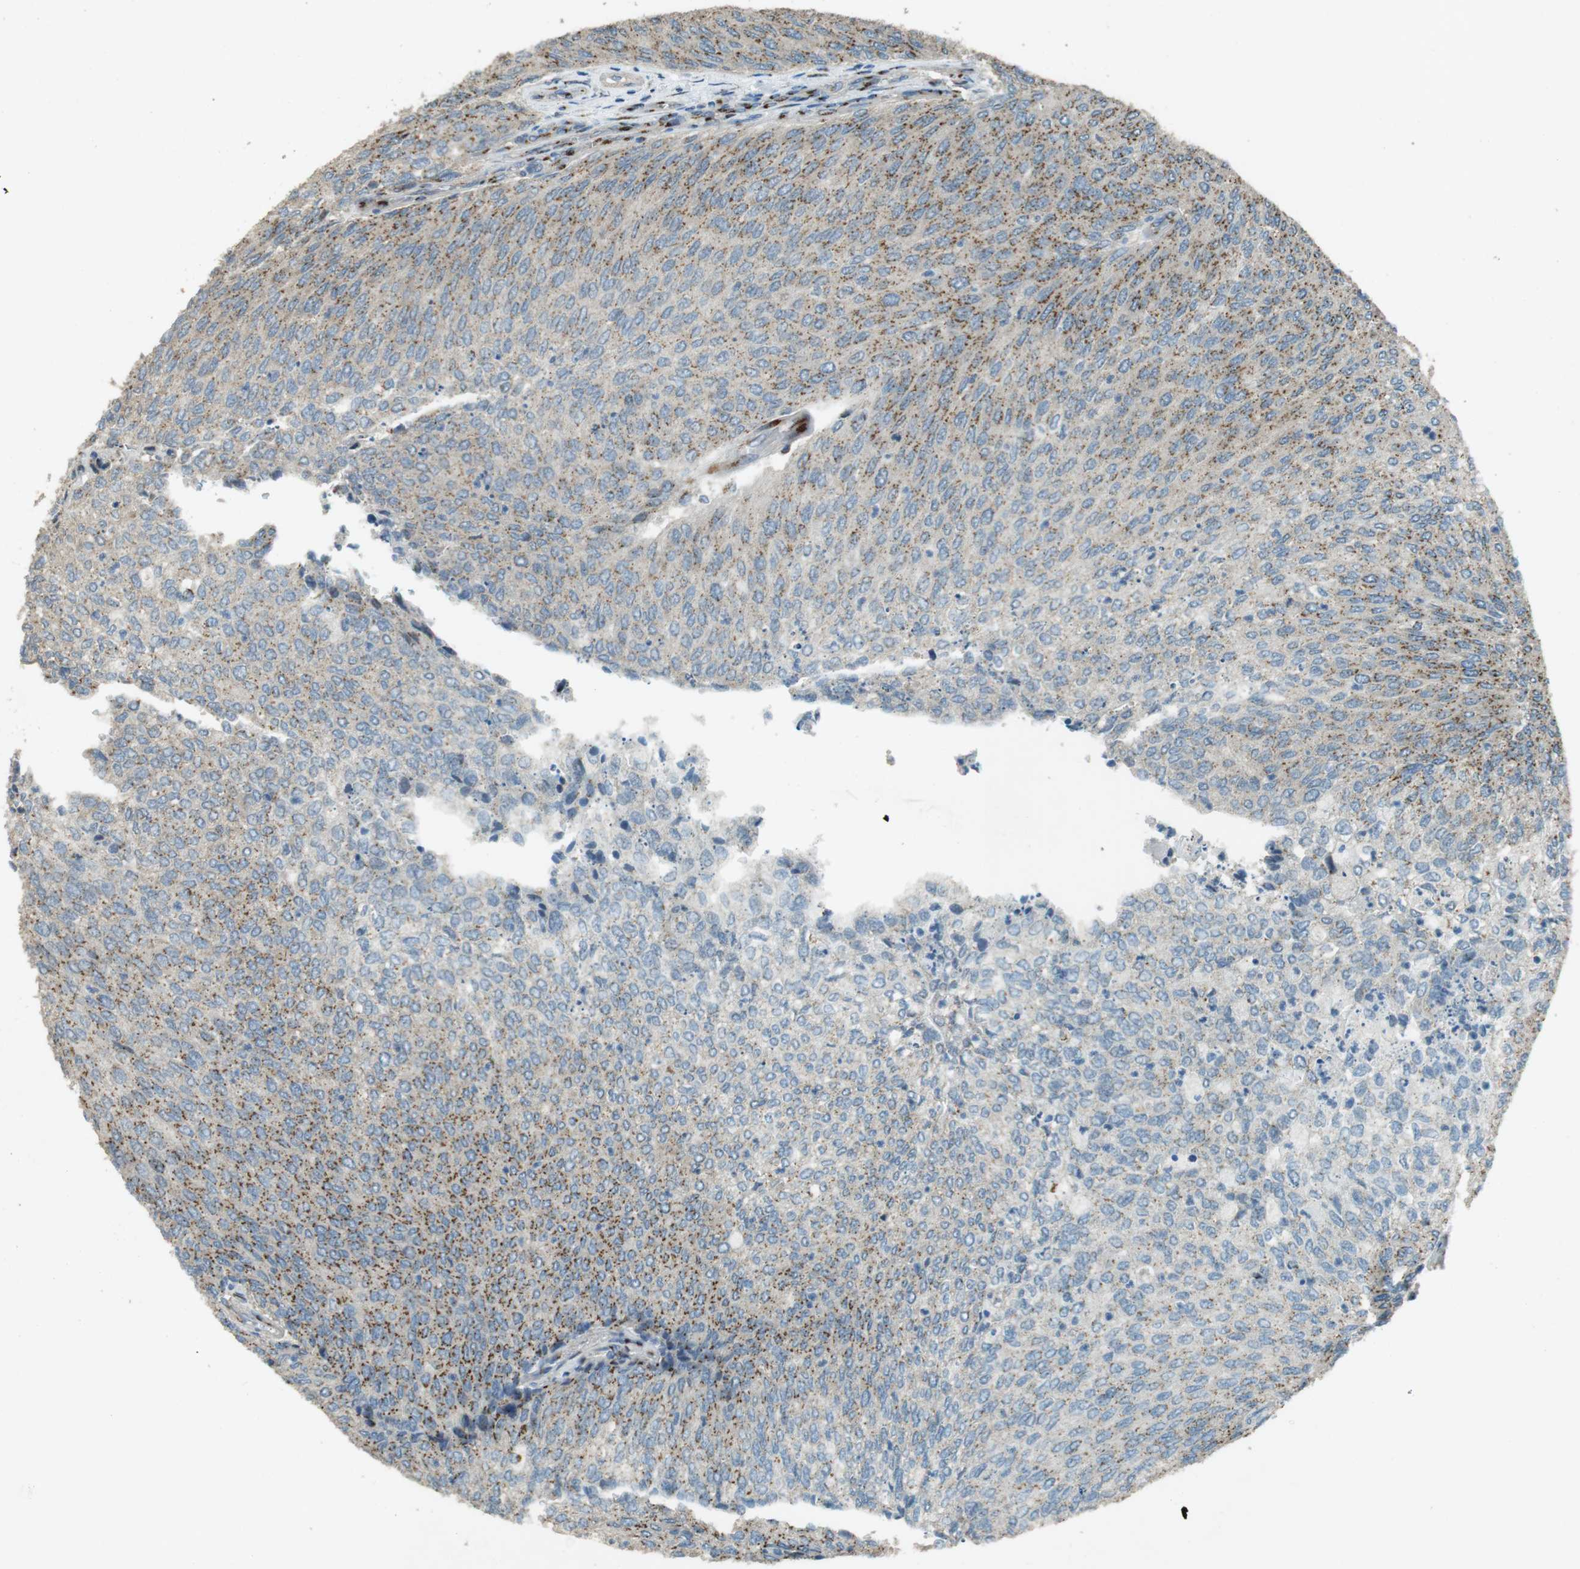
{"staining": {"intensity": "moderate", "quantity": "25%-75%", "location": "cytoplasmic/membranous"}, "tissue": "urothelial cancer", "cell_type": "Tumor cells", "image_type": "cancer", "snomed": [{"axis": "morphology", "description": "Urothelial carcinoma, Low grade"}, {"axis": "topography", "description": "Urinary bladder"}], "caption": "The histopathology image demonstrates staining of urothelial carcinoma (low-grade), revealing moderate cytoplasmic/membranous protein staining (brown color) within tumor cells.", "gene": "TMEM115", "patient": {"sex": "female", "age": 79}}